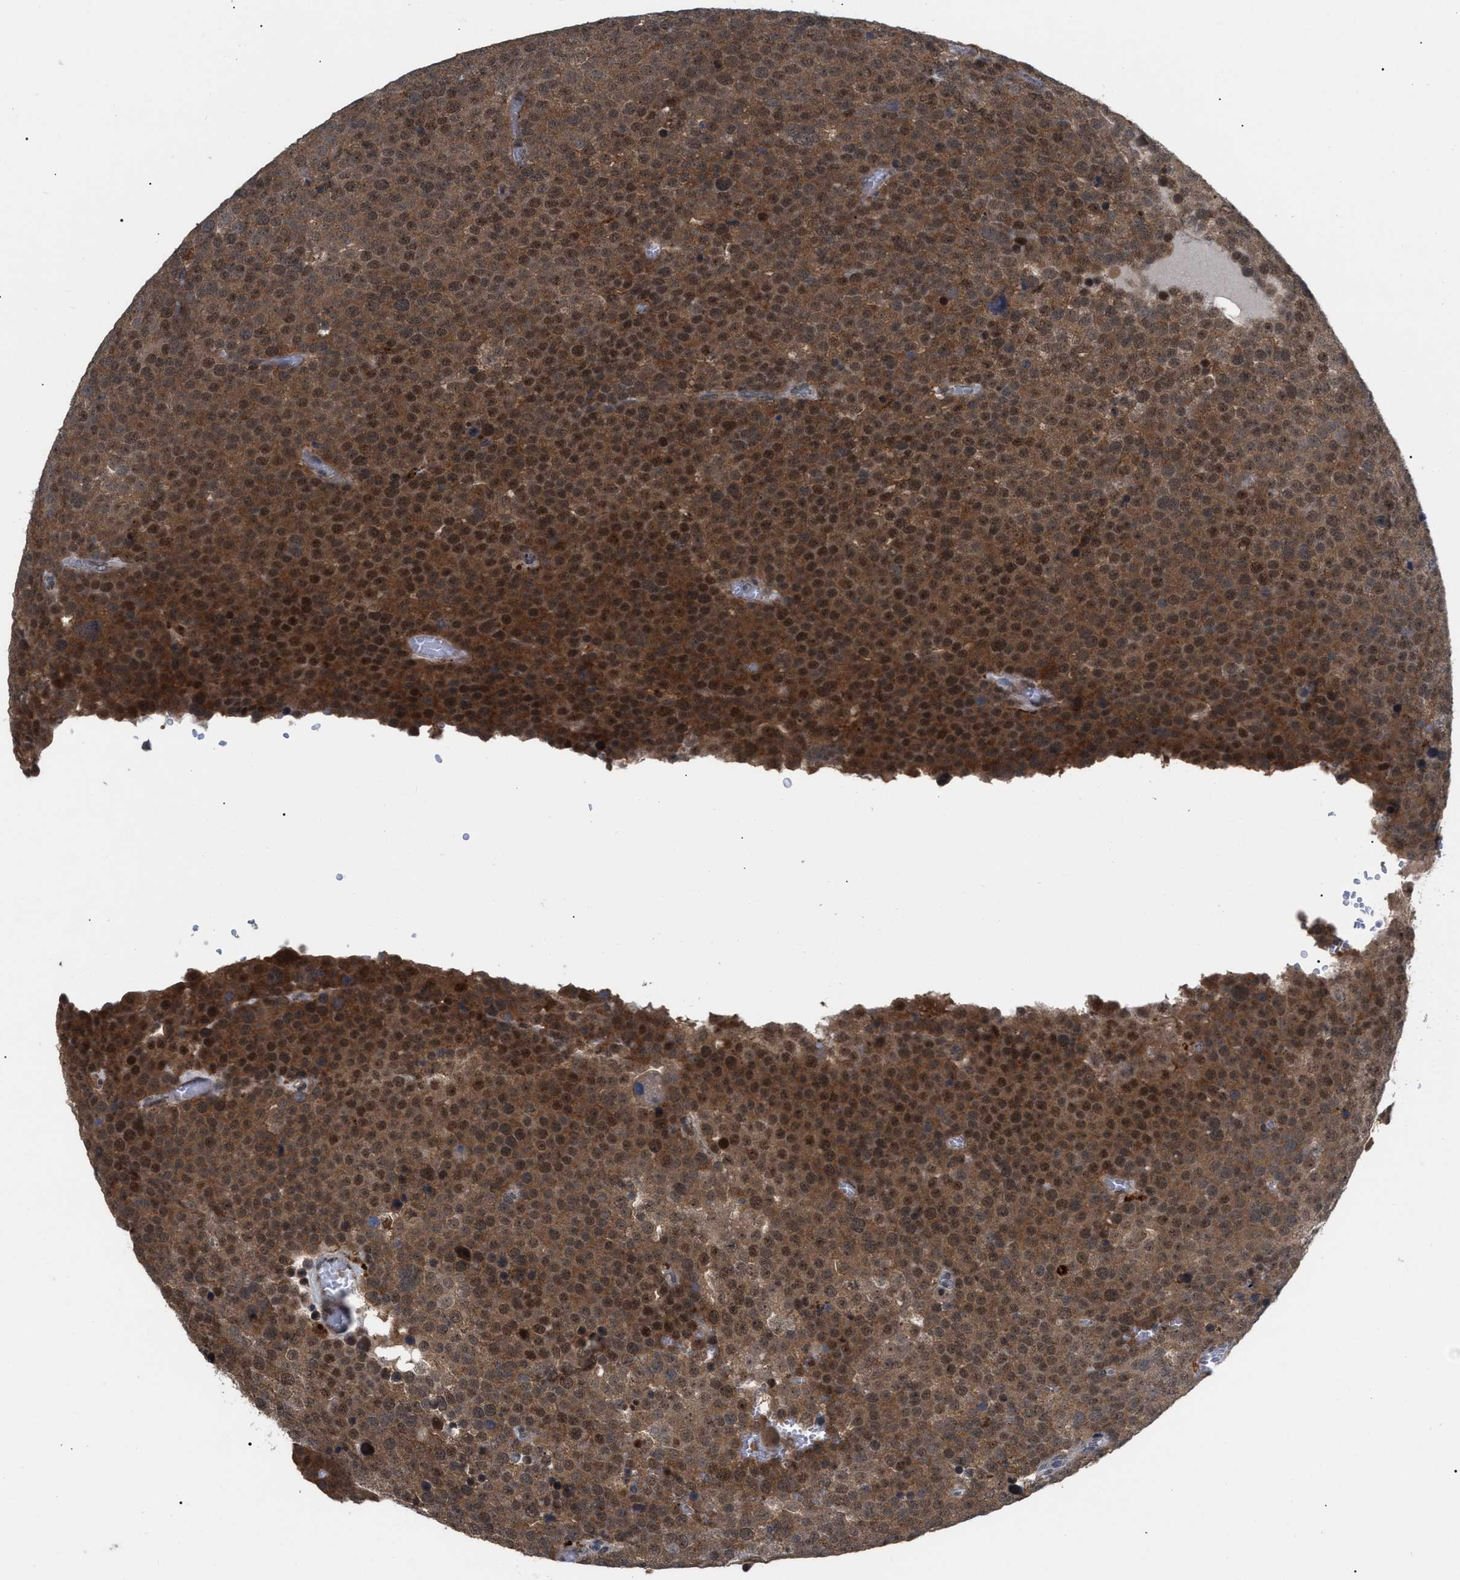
{"staining": {"intensity": "strong", "quantity": ">75%", "location": "cytoplasmic/membranous,nuclear"}, "tissue": "testis cancer", "cell_type": "Tumor cells", "image_type": "cancer", "snomed": [{"axis": "morphology", "description": "Normal tissue, NOS"}, {"axis": "morphology", "description": "Seminoma, NOS"}, {"axis": "topography", "description": "Testis"}], "caption": "Immunohistochemistry image of neoplastic tissue: human testis cancer (seminoma) stained using immunohistochemistry (IHC) exhibits high levels of strong protein expression localized specifically in the cytoplasmic/membranous and nuclear of tumor cells, appearing as a cytoplasmic/membranous and nuclear brown color.", "gene": "UPF1", "patient": {"sex": "male", "age": 71}}